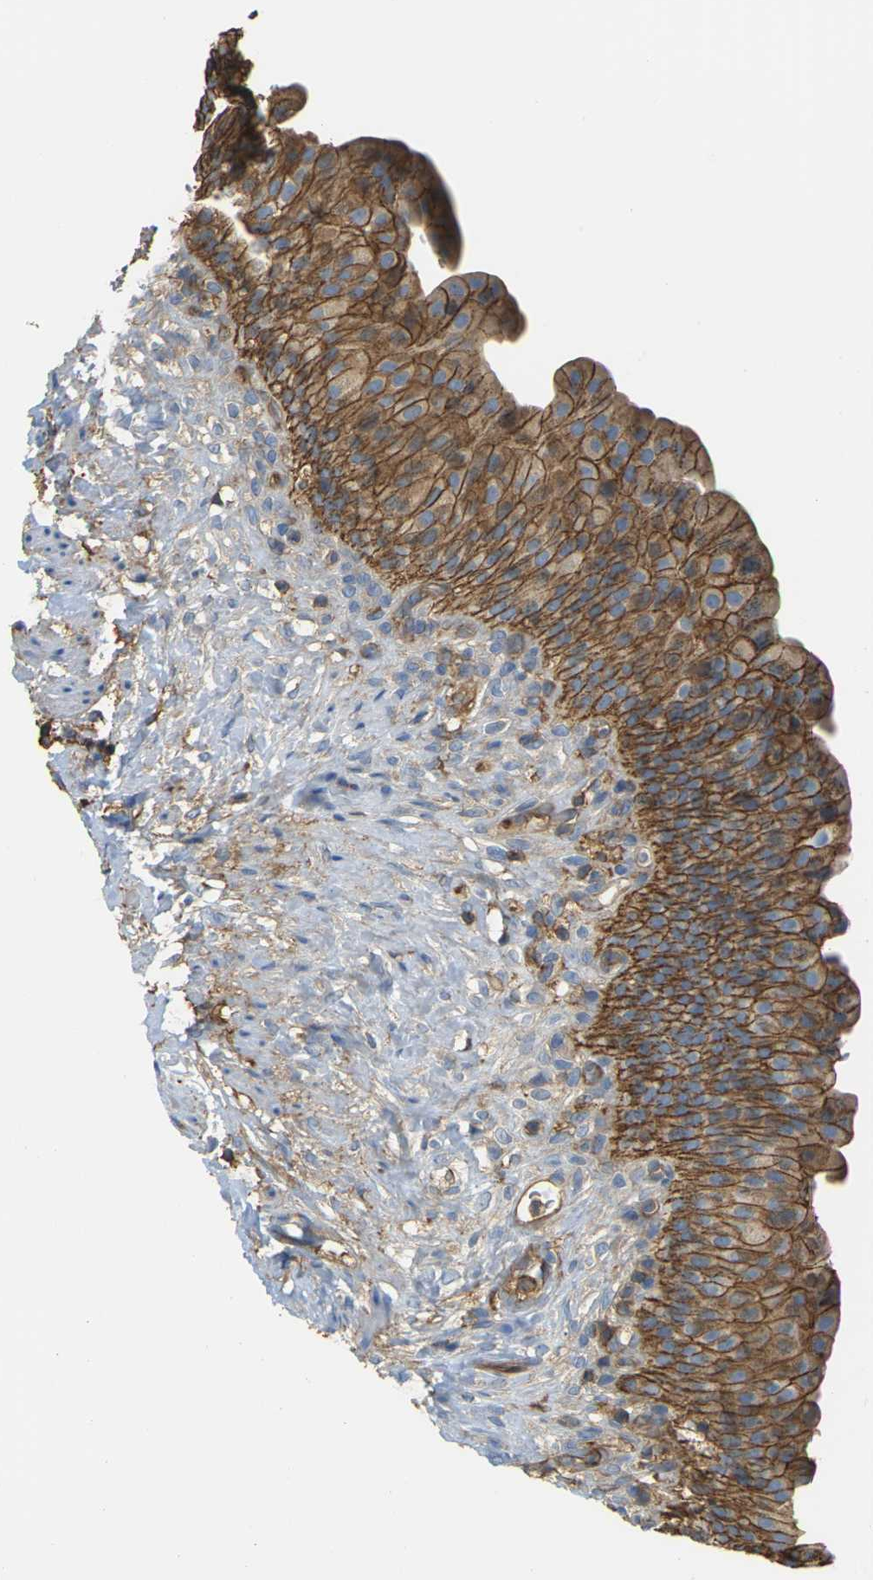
{"staining": {"intensity": "moderate", "quantity": ">75%", "location": "cytoplasmic/membranous"}, "tissue": "urinary bladder", "cell_type": "Urothelial cells", "image_type": "normal", "snomed": [{"axis": "morphology", "description": "Normal tissue, NOS"}, {"axis": "topography", "description": "Urinary bladder"}], "caption": "Immunohistochemistry (IHC) of benign human urinary bladder shows medium levels of moderate cytoplasmic/membranous positivity in about >75% of urothelial cells.", "gene": "IQGAP1", "patient": {"sex": "female", "age": 79}}